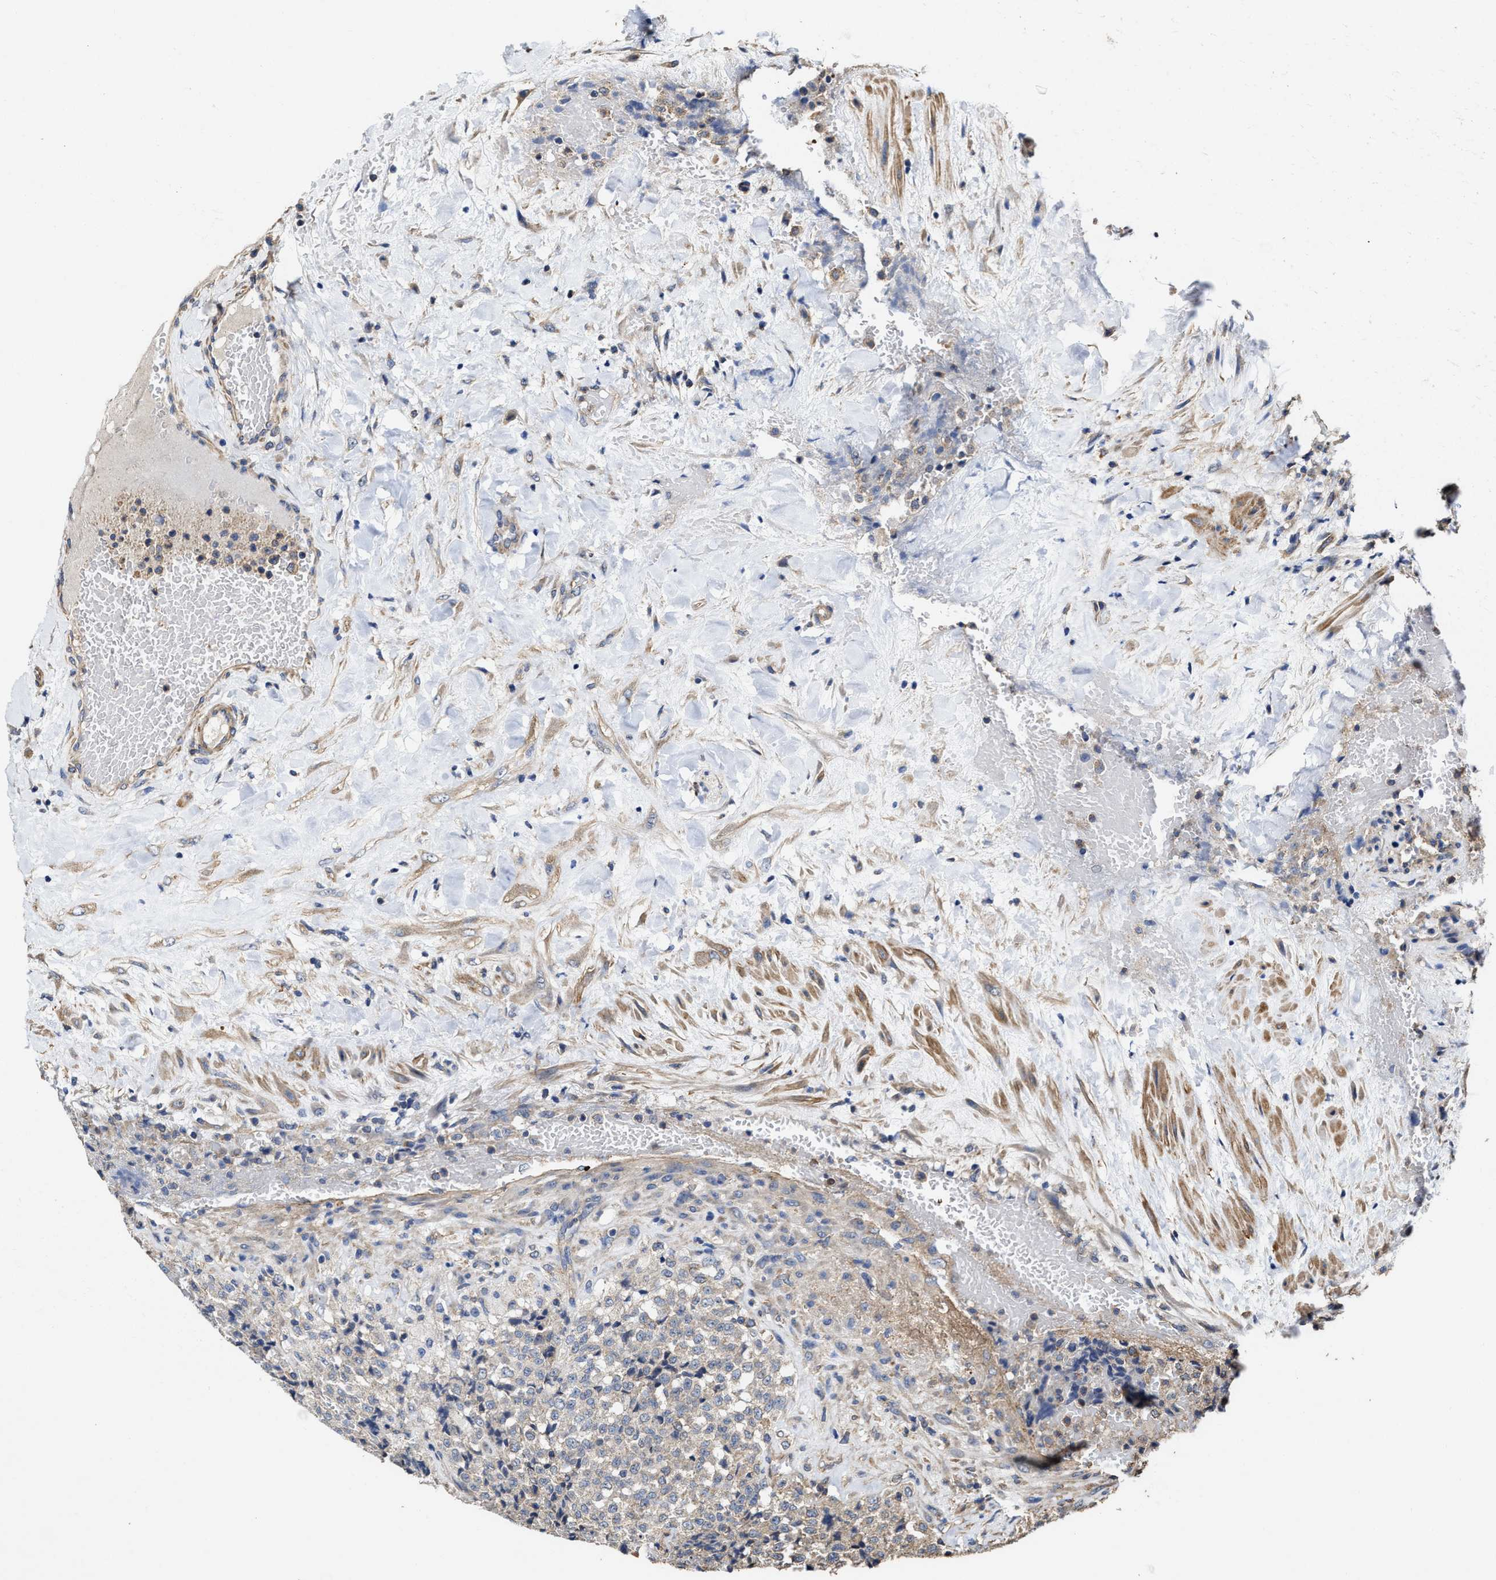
{"staining": {"intensity": "moderate", "quantity": "<25%", "location": "cytoplasmic/membranous"}, "tissue": "testis cancer", "cell_type": "Tumor cells", "image_type": "cancer", "snomed": [{"axis": "morphology", "description": "Seminoma, NOS"}, {"axis": "topography", "description": "Testis"}], "caption": "Tumor cells display moderate cytoplasmic/membranous staining in approximately <25% of cells in testis cancer.", "gene": "SFXN4", "patient": {"sex": "male", "age": 59}}